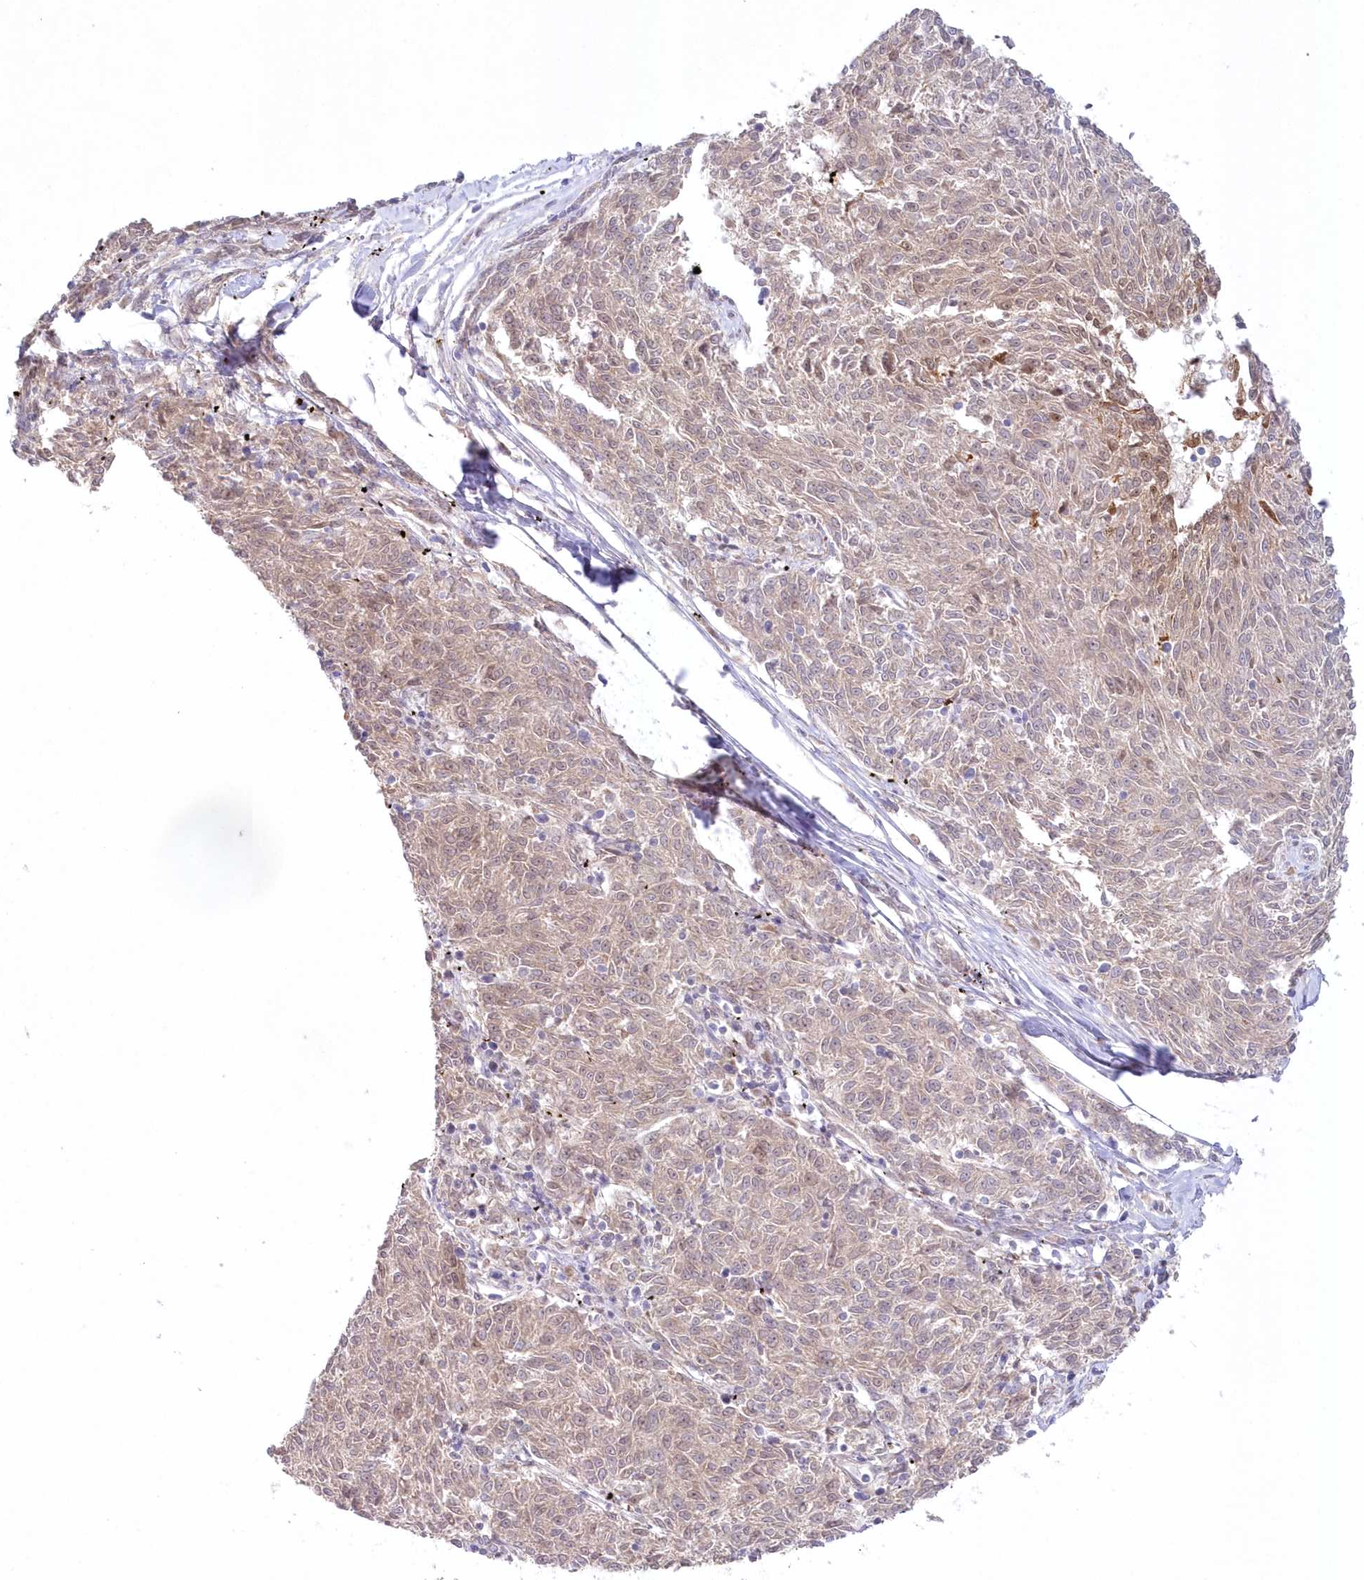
{"staining": {"intensity": "weak", "quantity": "<25%", "location": "cytoplasmic/membranous,nuclear"}, "tissue": "melanoma", "cell_type": "Tumor cells", "image_type": "cancer", "snomed": [{"axis": "morphology", "description": "Malignant melanoma, NOS"}, {"axis": "topography", "description": "Skin"}], "caption": "Tumor cells show no significant positivity in melanoma. Brightfield microscopy of IHC stained with DAB (3,3'-diaminobenzidine) (brown) and hematoxylin (blue), captured at high magnification.", "gene": "GBE1", "patient": {"sex": "female", "age": 72}}